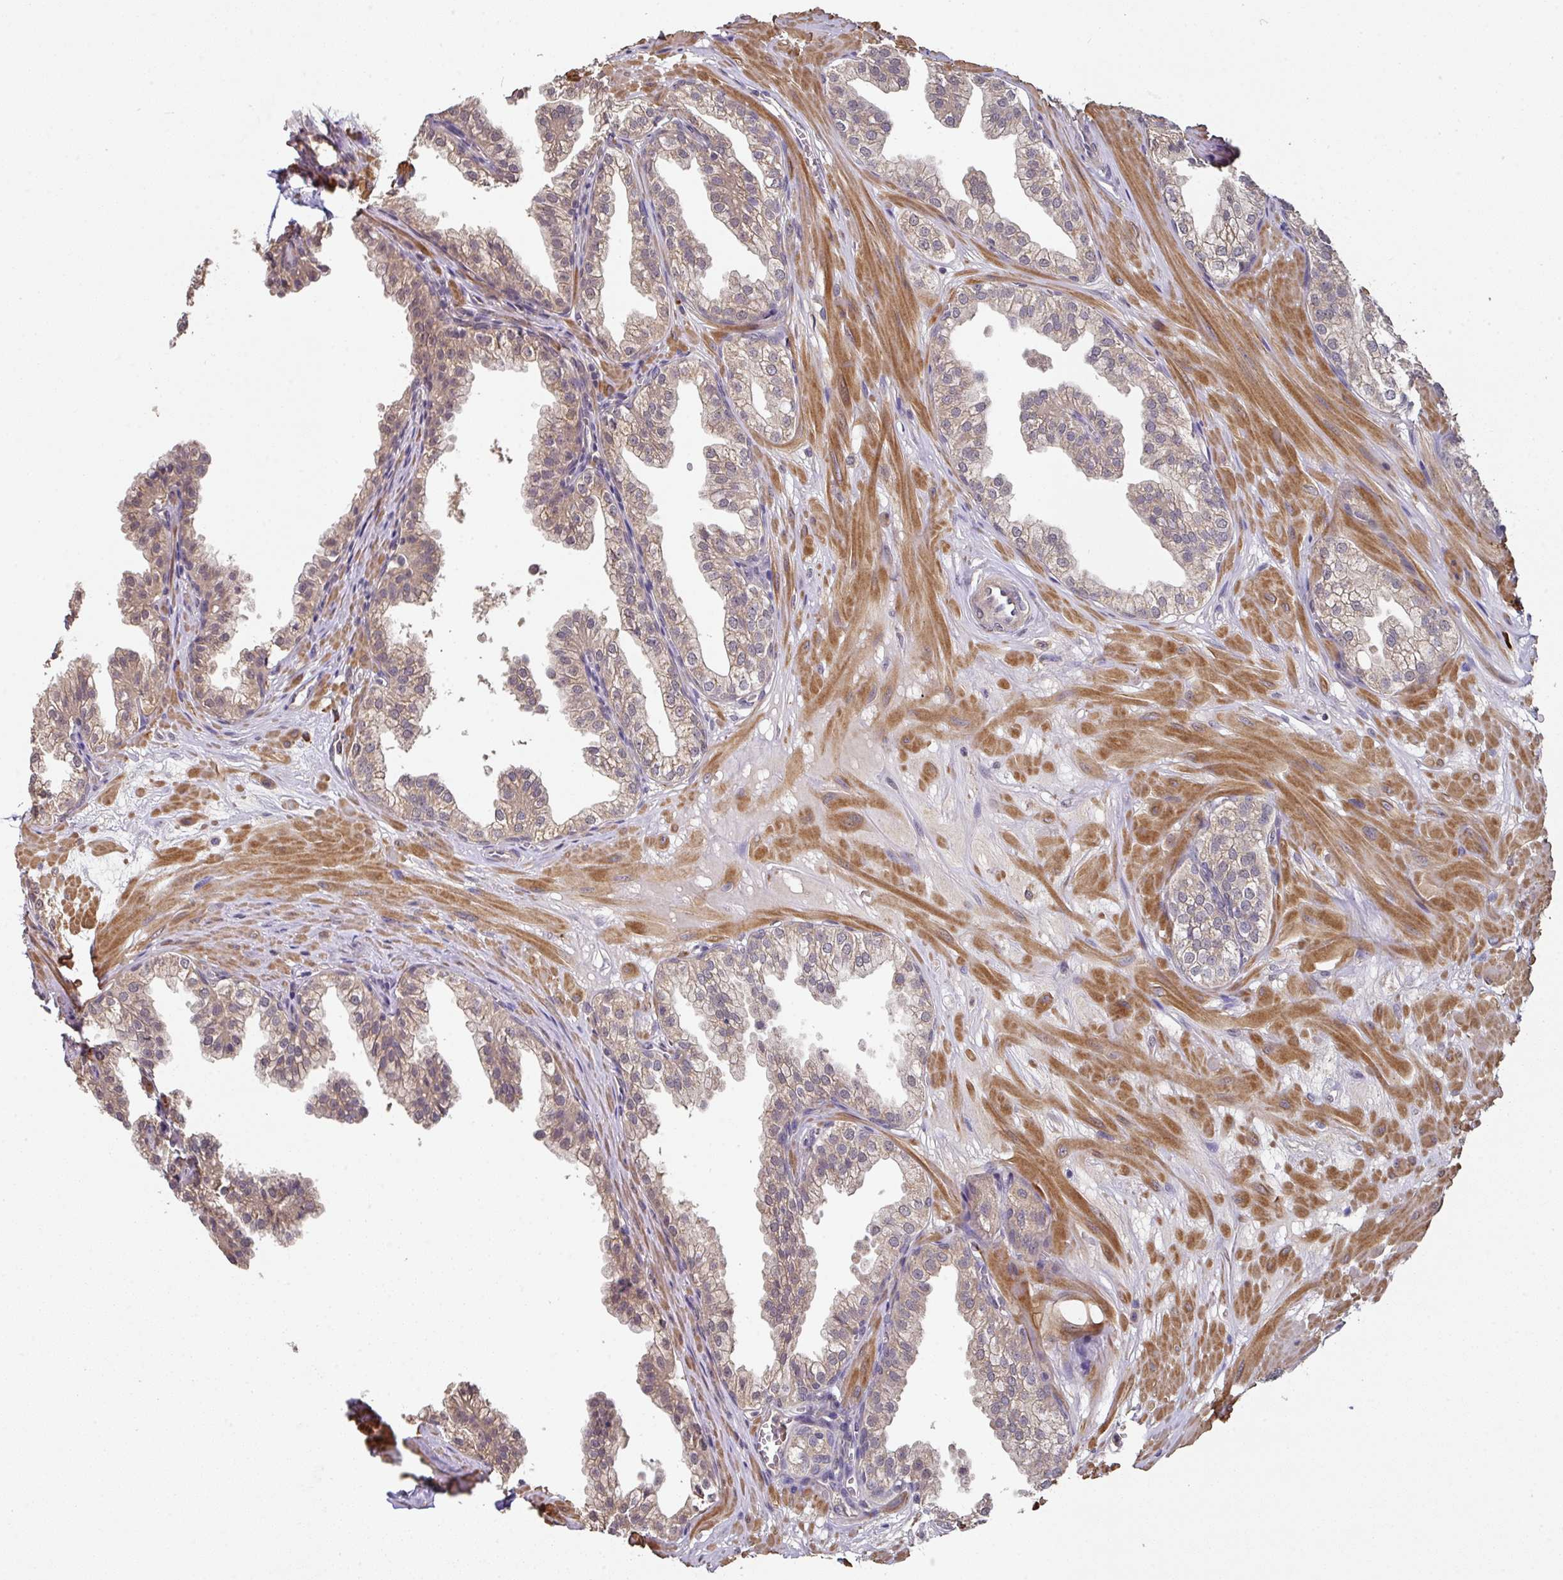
{"staining": {"intensity": "weak", "quantity": ">75%", "location": "cytoplasmic/membranous"}, "tissue": "prostate", "cell_type": "Glandular cells", "image_type": "normal", "snomed": [{"axis": "morphology", "description": "Normal tissue, NOS"}, {"axis": "topography", "description": "Prostate"}, {"axis": "topography", "description": "Peripheral nerve tissue"}], "caption": "Benign prostate shows weak cytoplasmic/membranous staining in about >75% of glandular cells, visualized by immunohistochemistry.", "gene": "ACVR2B", "patient": {"sex": "male", "age": 55}}